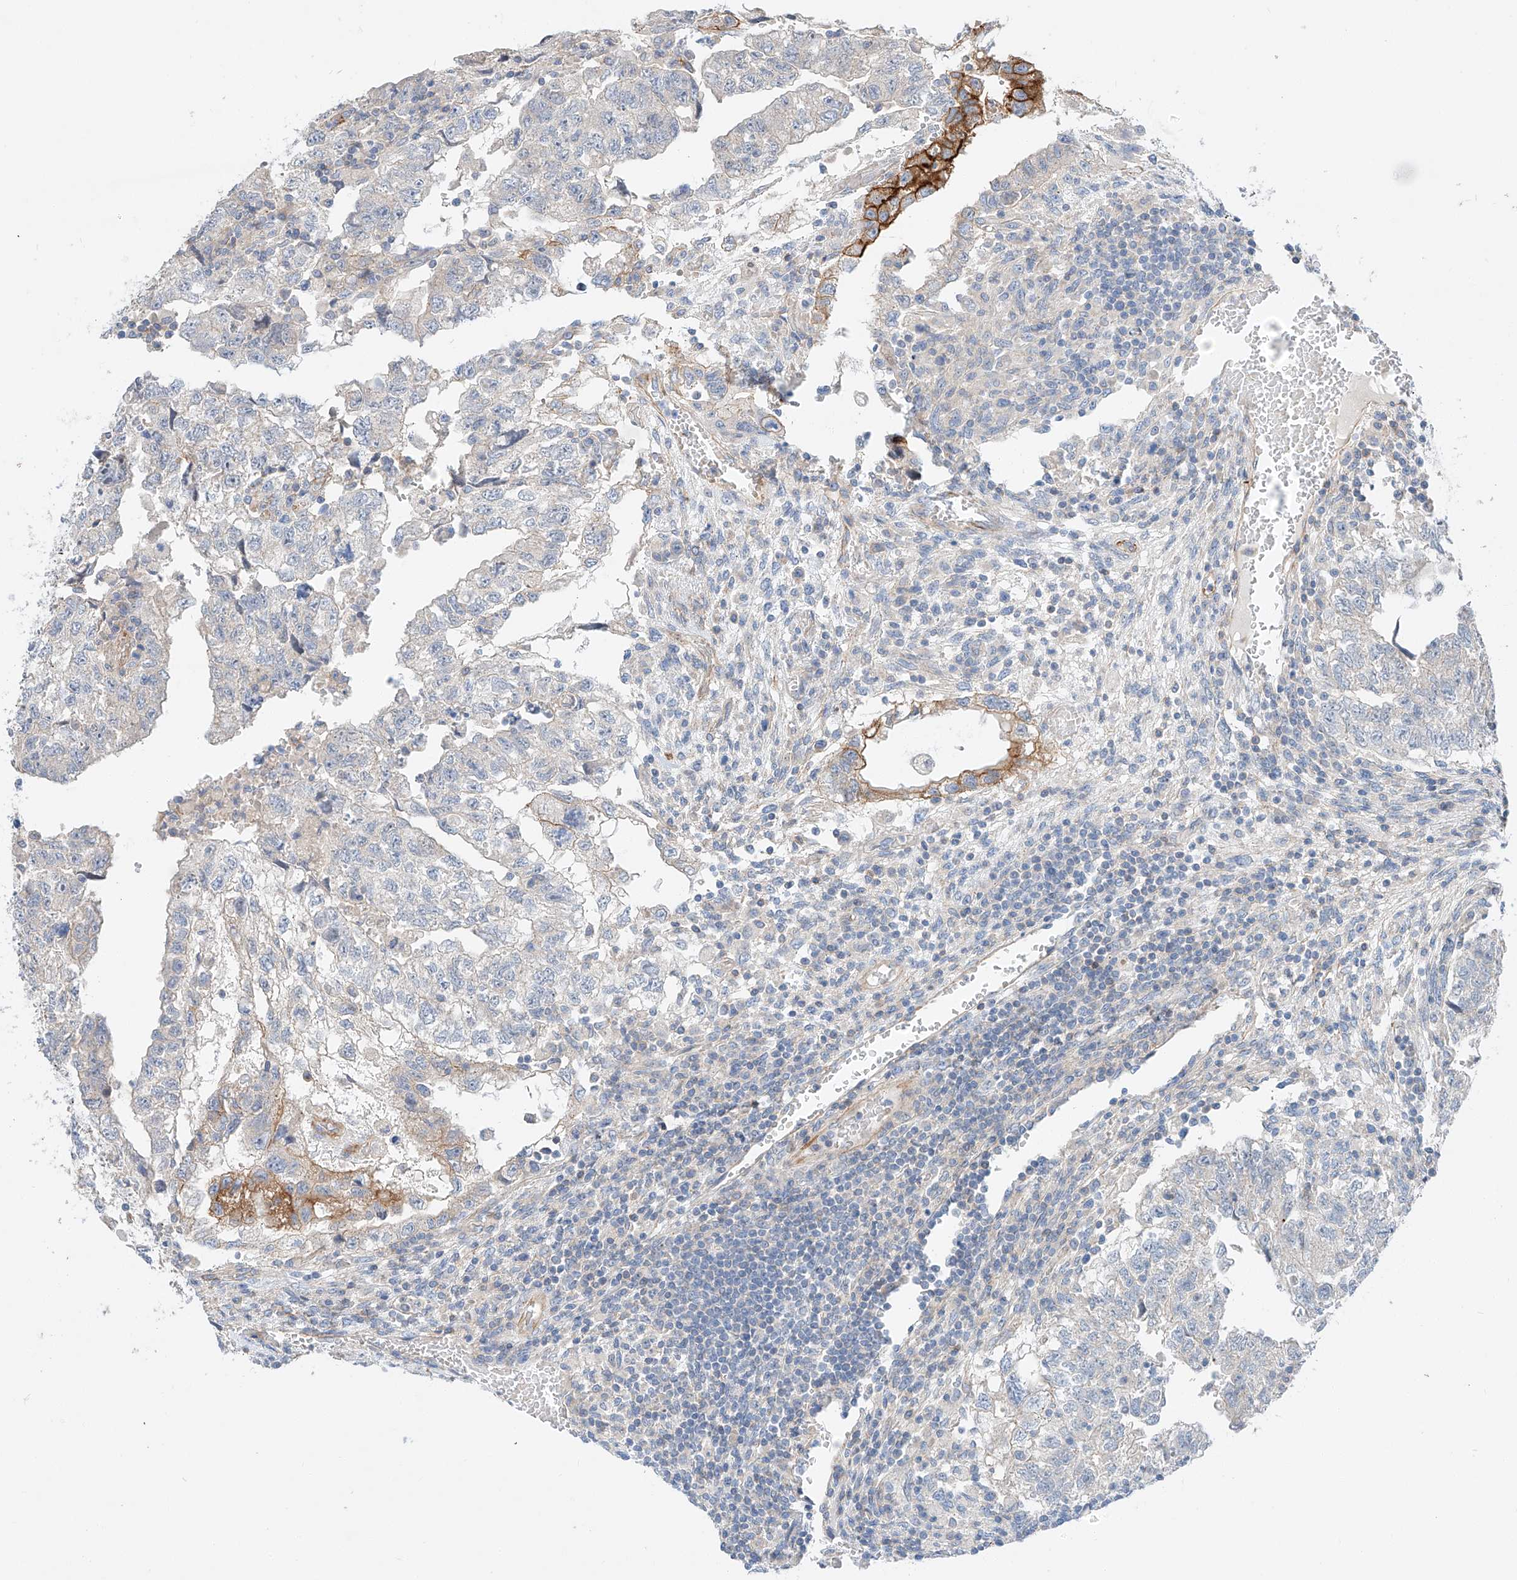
{"staining": {"intensity": "moderate", "quantity": "<25%", "location": "cytoplasmic/membranous"}, "tissue": "testis cancer", "cell_type": "Tumor cells", "image_type": "cancer", "snomed": [{"axis": "morphology", "description": "Carcinoma, Embryonal, NOS"}, {"axis": "topography", "description": "Testis"}], "caption": "A brown stain shows moderate cytoplasmic/membranous expression of a protein in testis cancer (embryonal carcinoma) tumor cells.", "gene": "MINDY4", "patient": {"sex": "male", "age": 36}}